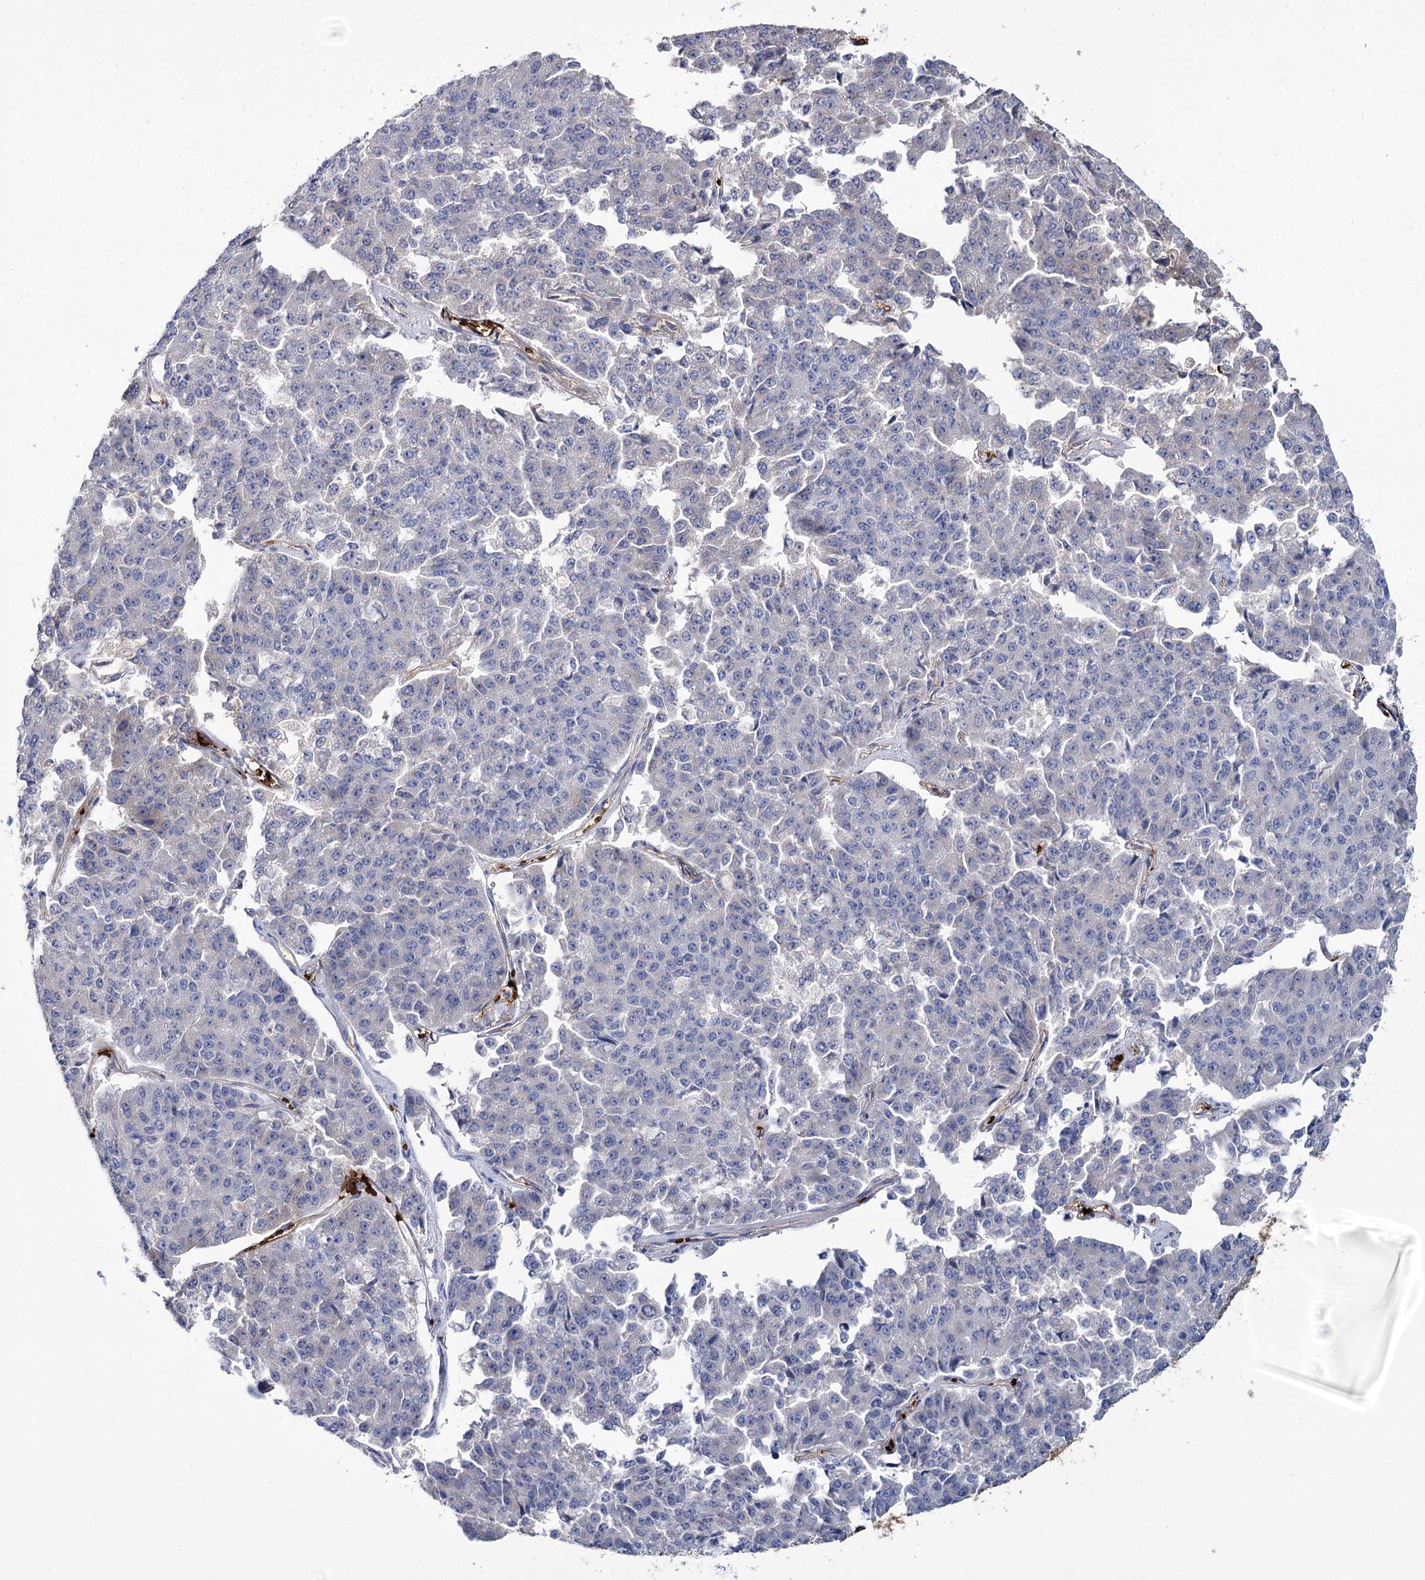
{"staining": {"intensity": "negative", "quantity": "none", "location": "none"}, "tissue": "pancreatic cancer", "cell_type": "Tumor cells", "image_type": "cancer", "snomed": [{"axis": "morphology", "description": "Adenocarcinoma, NOS"}, {"axis": "topography", "description": "Pancreas"}], "caption": "Tumor cells are negative for protein expression in human pancreatic cancer.", "gene": "GBF1", "patient": {"sex": "male", "age": 50}}